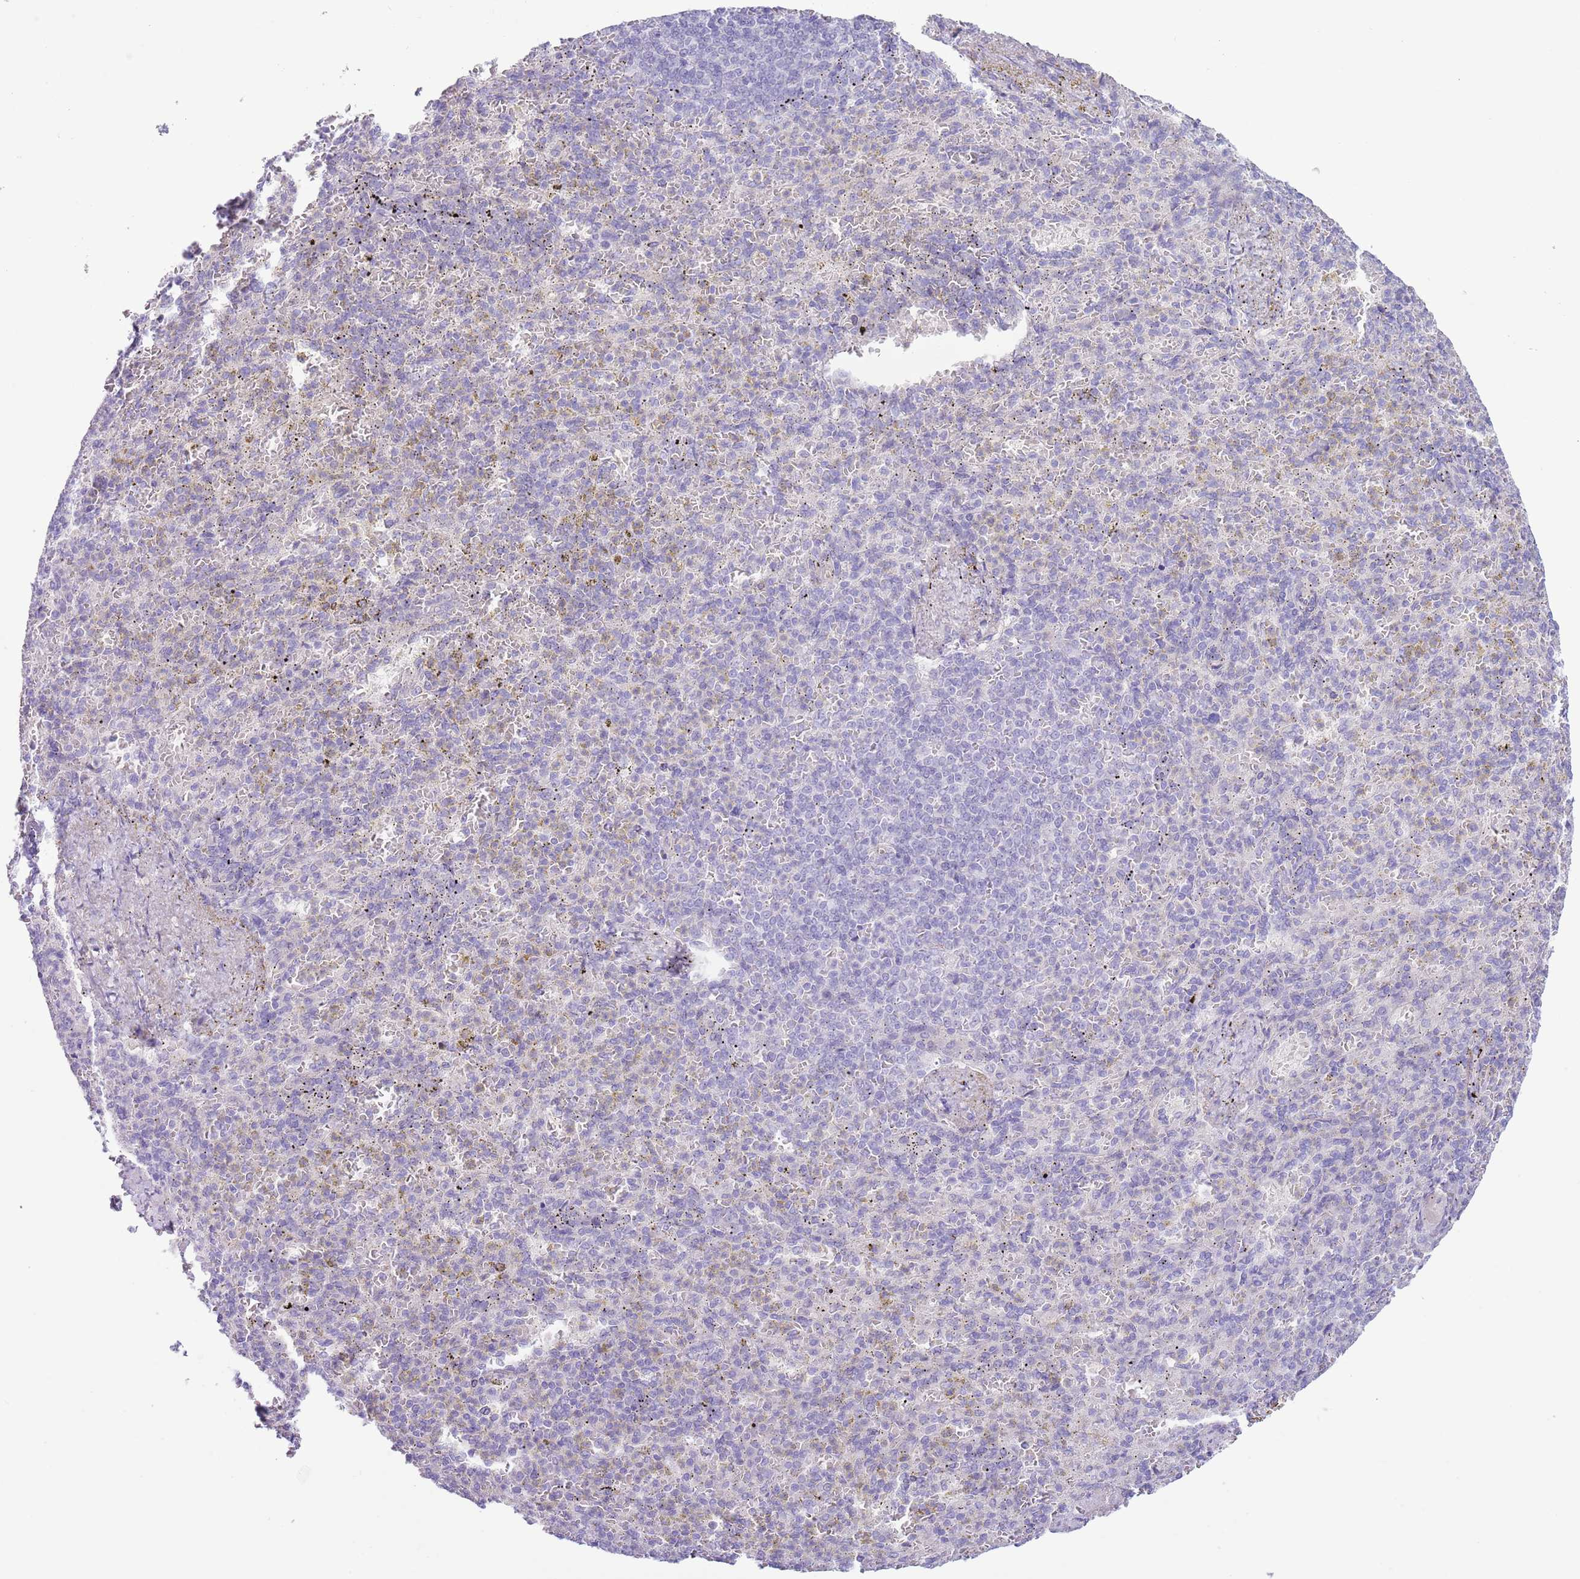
{"staining": {"intensity": "negative", "quantity": "none", "location": "none"}, "tissue": "spleen", "cell_type": "Cells in red pulp", "image_type": "normal", "snomed": [{"axis": "morphology", "description": "Normal tissue, NOS"}, {"axis": "topography", "description": "Spleen"}], "caption": "Human spleen stained for a protein using immunohistochemistry (IHC) reveals no positivity in cells in red pulp.", "gene": "CFH", "patient": {"sex": "female", "age": 74}}